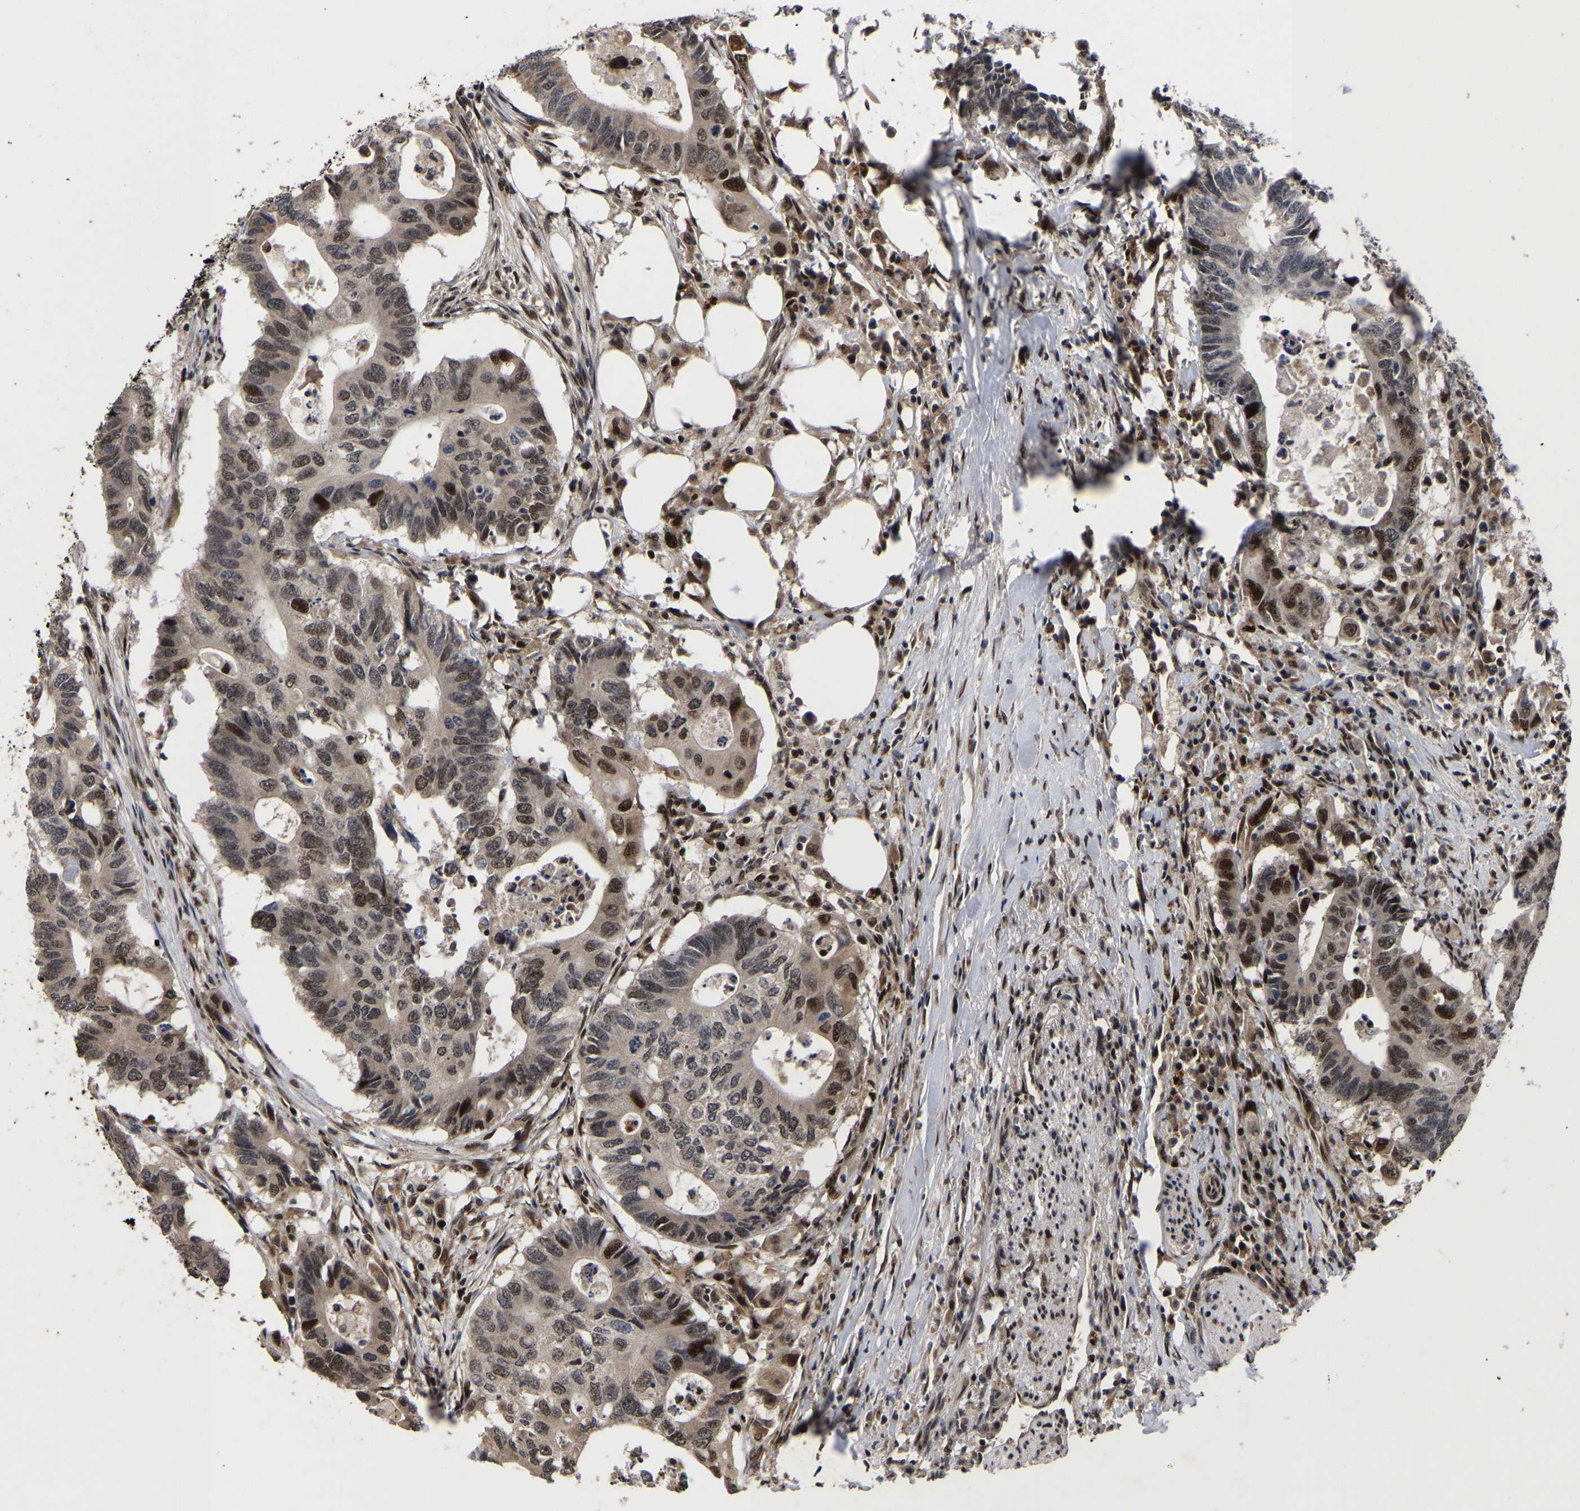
{"staining": {"intensity": "moderate", "quantity": "25%-75%", "location": "cytoplasmic/membranous,nuclear"}, "tissue": "colorectal cancer", "cell_type": "Tumor cells", "image_type": "cancer", "snomed": [{"axis": "morphology", "description": "Adenocarcinoma, NOS"}, {"axis": "topography", "description": "Colon"}], "caption": "Brown immunohistochemical staining in colorectal adenocarcinoma shows moderate cytoplasmic/membranous and nuclear positivity in about 25%-75% of tumor cells.", "gene": "JUNB", "patient": {"sex": "male", "age": 71}}